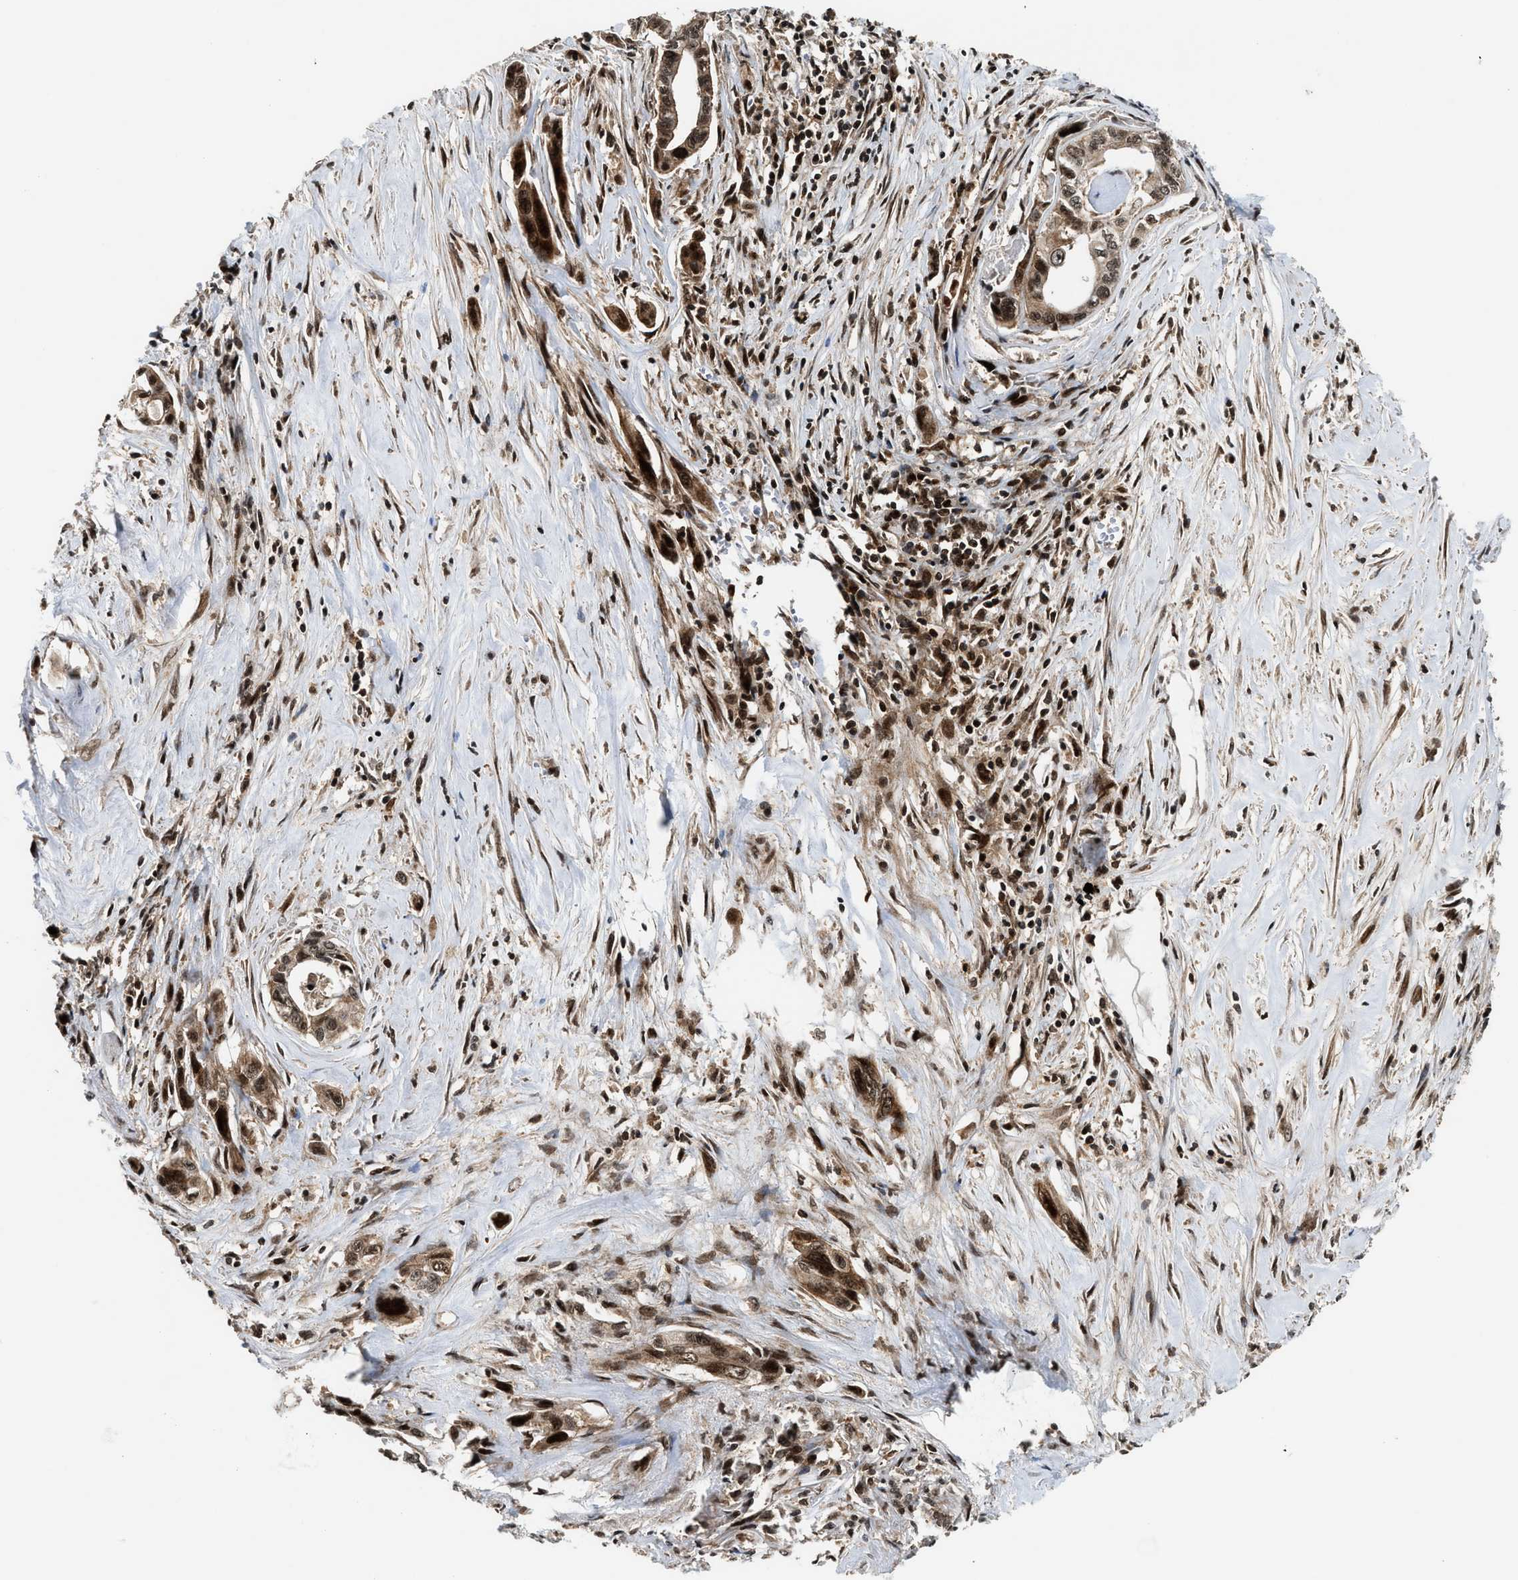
{"staining": {"intensity": "moderate", "quantity": ">75%", "location": "cytoplasmic/membranous,nuclear"}, "tissue": "pancreatic cancer", "cell_type": "Tumor cells", "image_type": "cancer", "snomed": [{"axis": "morphology", "description": "Adenocarcinoma, NOS"}, {"axis": "topography", "description": "Pancreas"}], "caption": "This is an image of IHC staining of pancreatic cancer (adenocarcinoma), which shows moderate positivity in the cytoplasmic/membranous and nuclear of tumor cells.", "gene": "MDM2", "patient": {"sex": "male", "age": 73}}